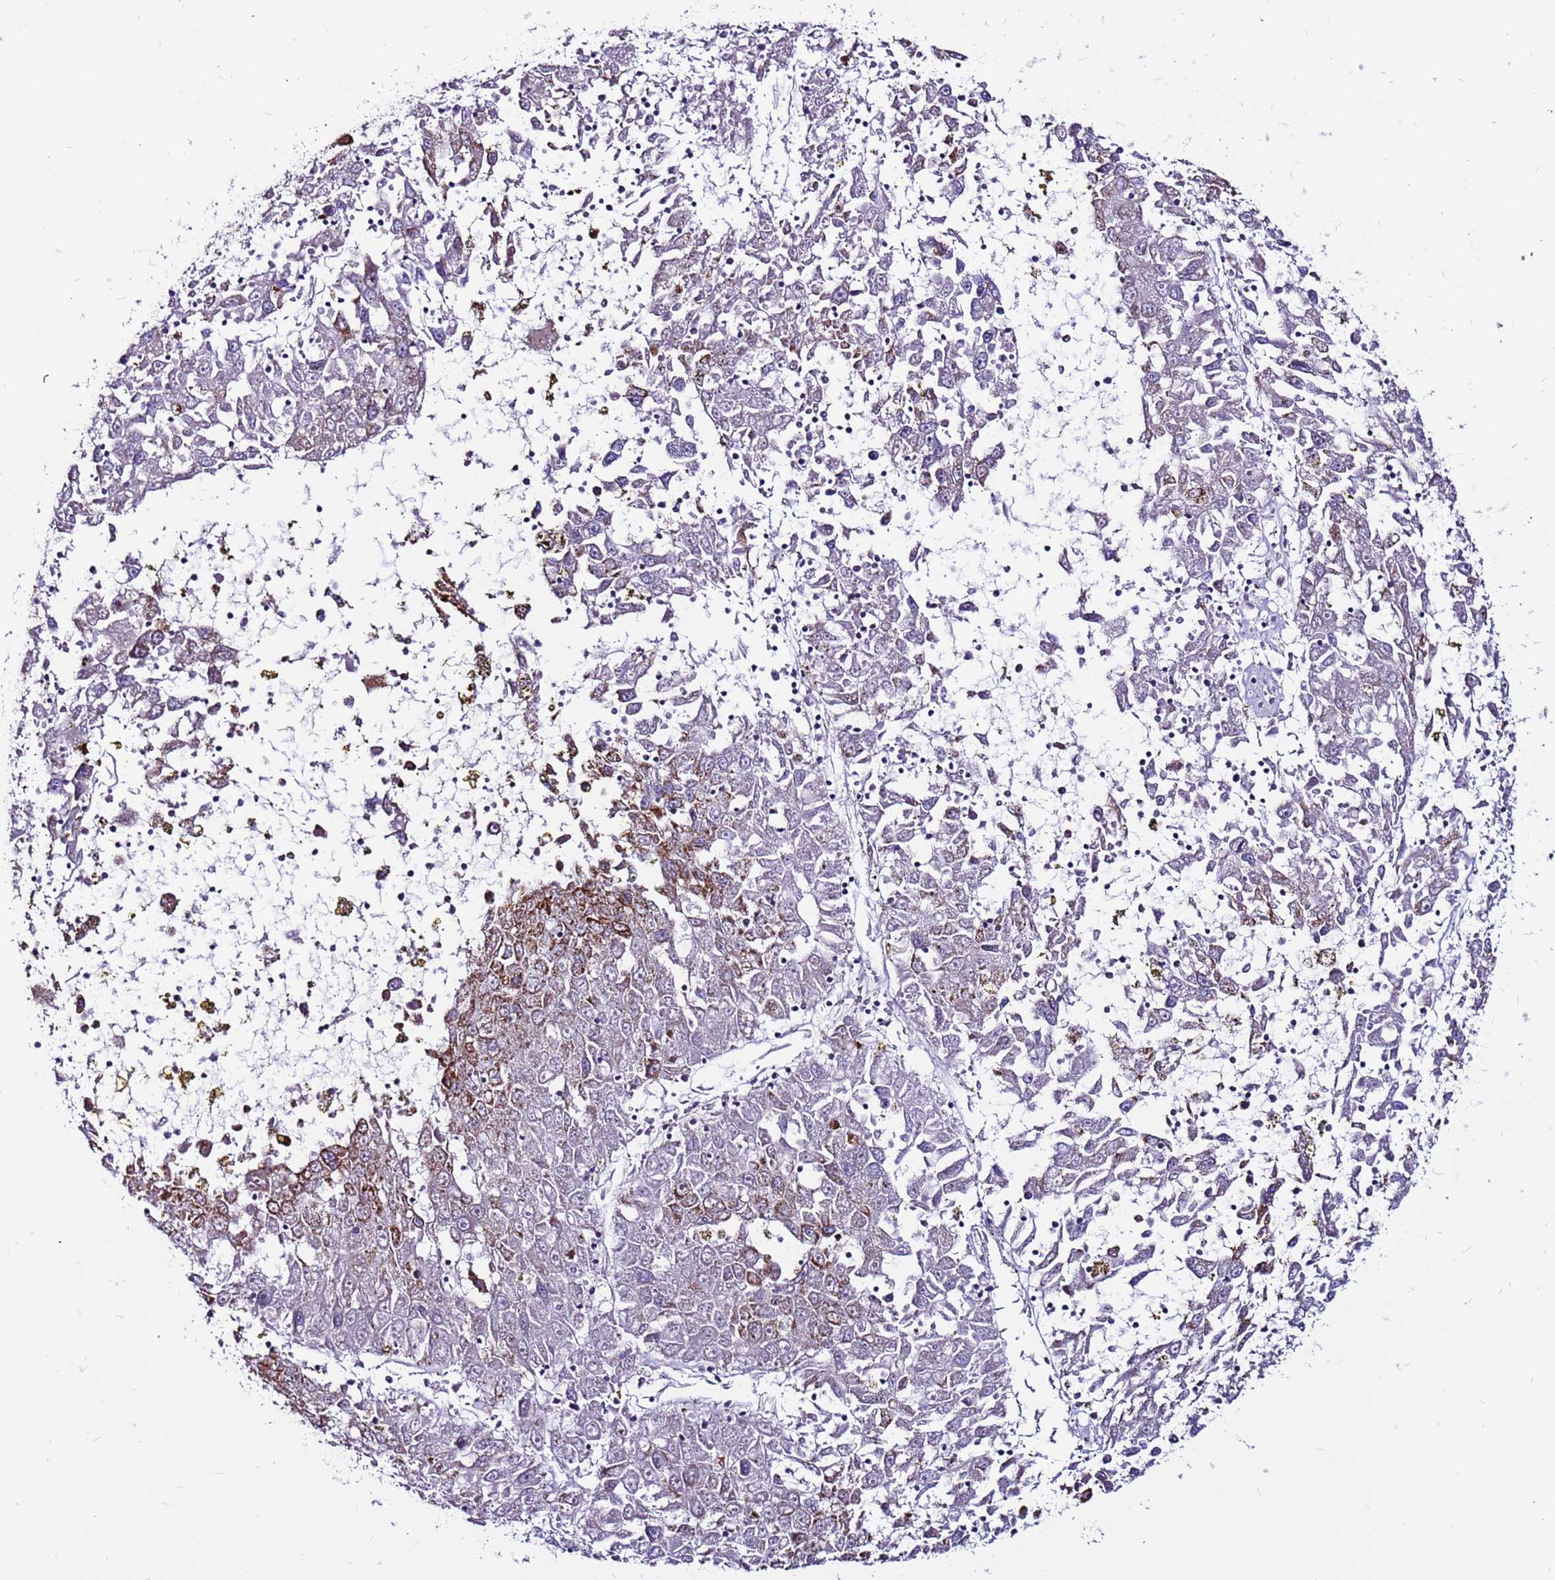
{"staining": {"intensity": "moderate", "quantity": "<25%", "location": "cytoplasmic/membranous"}, "tissue": "liver cancer", "cell_type": "Tumor cells", "image_type": "cancer", "snomed": [{"axis": "morphology", "description": "Carcinoma, Hepatocellular, NOS"}, {"axis": "topography", "description": "Liver"}], "caption": "Approximately <25% of tumor cells in liver cancer (hepatocellular carcinoma) reveal moderate cytoplasmic/membranous protein positivity as visualized by brown immunohistochemical staining.", "gene": "CCDC71", "patient": {"sex": "male", "age": 49}}